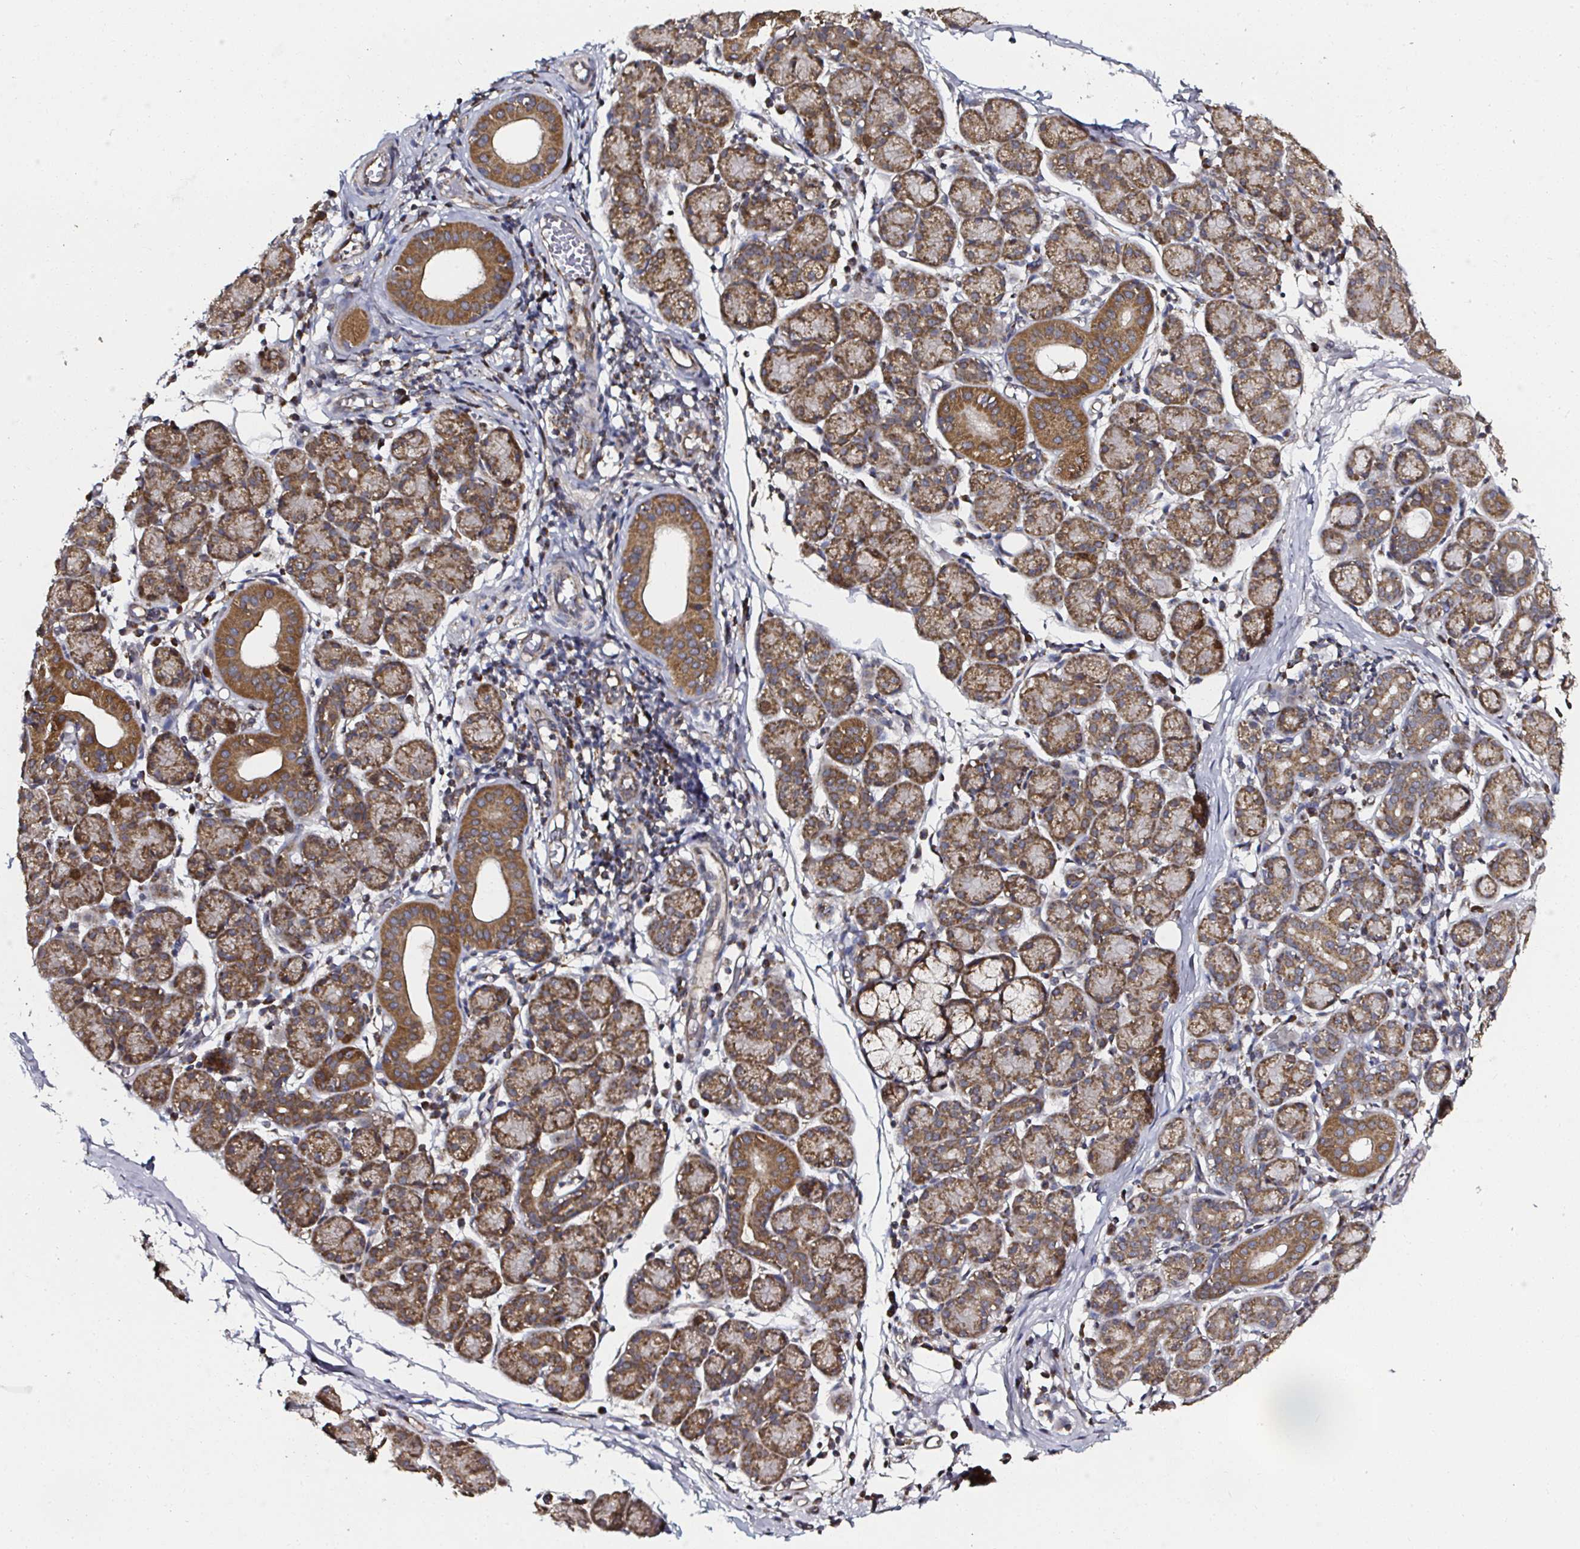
{"staining": {"intensity": "strong", "quantity": ">75%", "location": "cytoplasmic/membranous"}, "tissue": "salivary gland", "cell_type": "Glandular cells", "image_type": "normal", "snomed": [{"axis": "morphology", "description": "Normal tissue, NOS"}, {"axis": "morphology", "description": "Inflammation, NOS"}, {"axis": "topography", "description": "Lymph node"}, {"axis": "topography", "description": "Salivary gland"}], "caption": "IHC micrograph of normal salivary gland: human salivary gland stained using immunohistochemistry (IHC) shows high levels of strong protein expression localized specifically in the cytoplasmic/membranous of glandular cells, appearing as a cytoplasmic/membranous brown color.", "gene": "ATAD3A", "patient": {"sex": "male", "age": 3}}